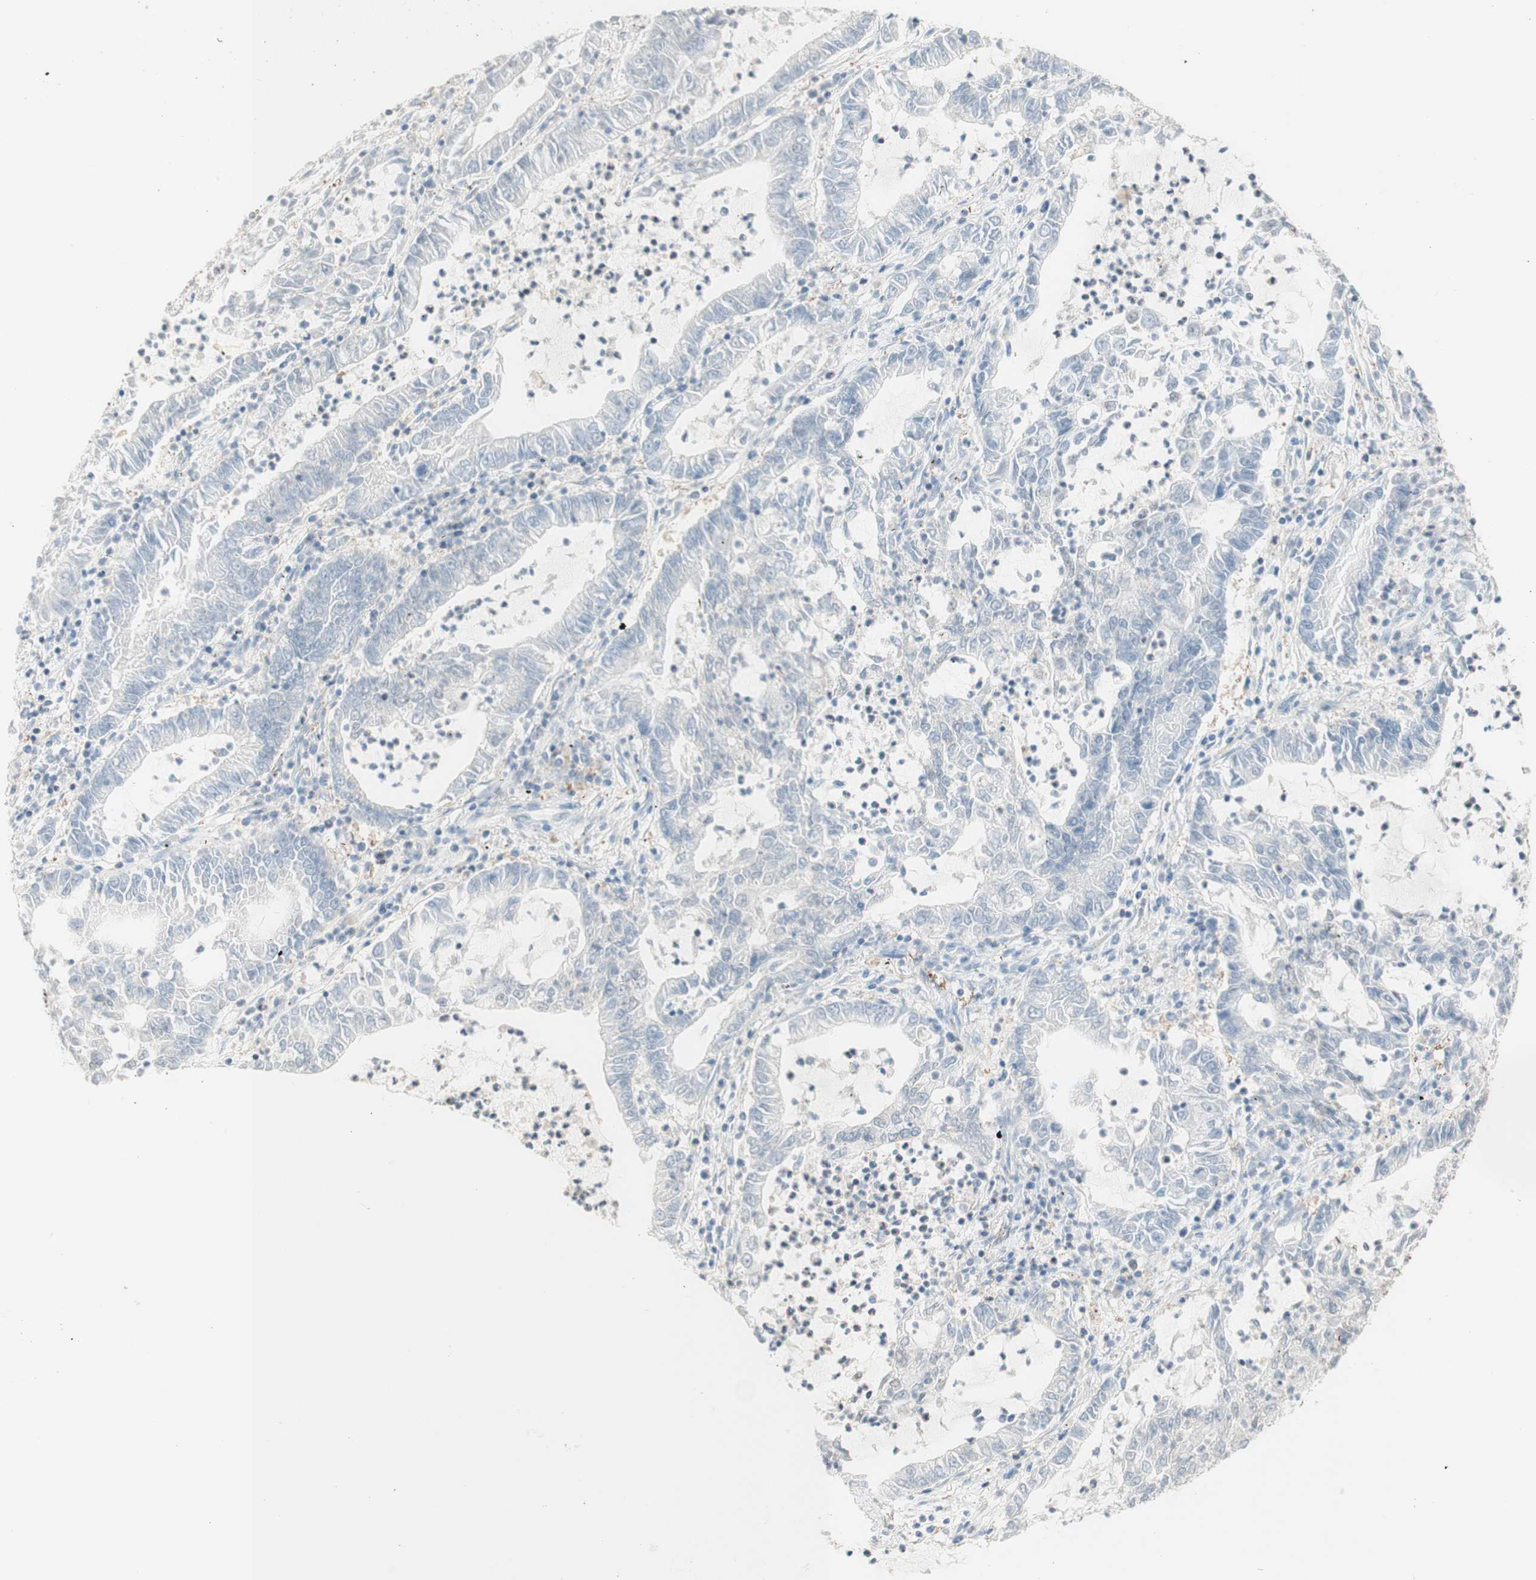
{"staining": {"intensity": "negative", "quantity": "none", "location": "none"}, "tissue": "lung cancer", "cell_type": "Tumor cells", "image_type": "cancer", "snomed": [{"axis": "morphology", "description": "Adenocarcinoma, NOS"}, {"axis": "topography", "description": "Lung"}], "caption": "IHC image of human lung cancer stained for a protein (brown), which reveals no positivity in tumor cells.", "gene": "RFNG", "patient": {"sex": "female", "age": 51}}